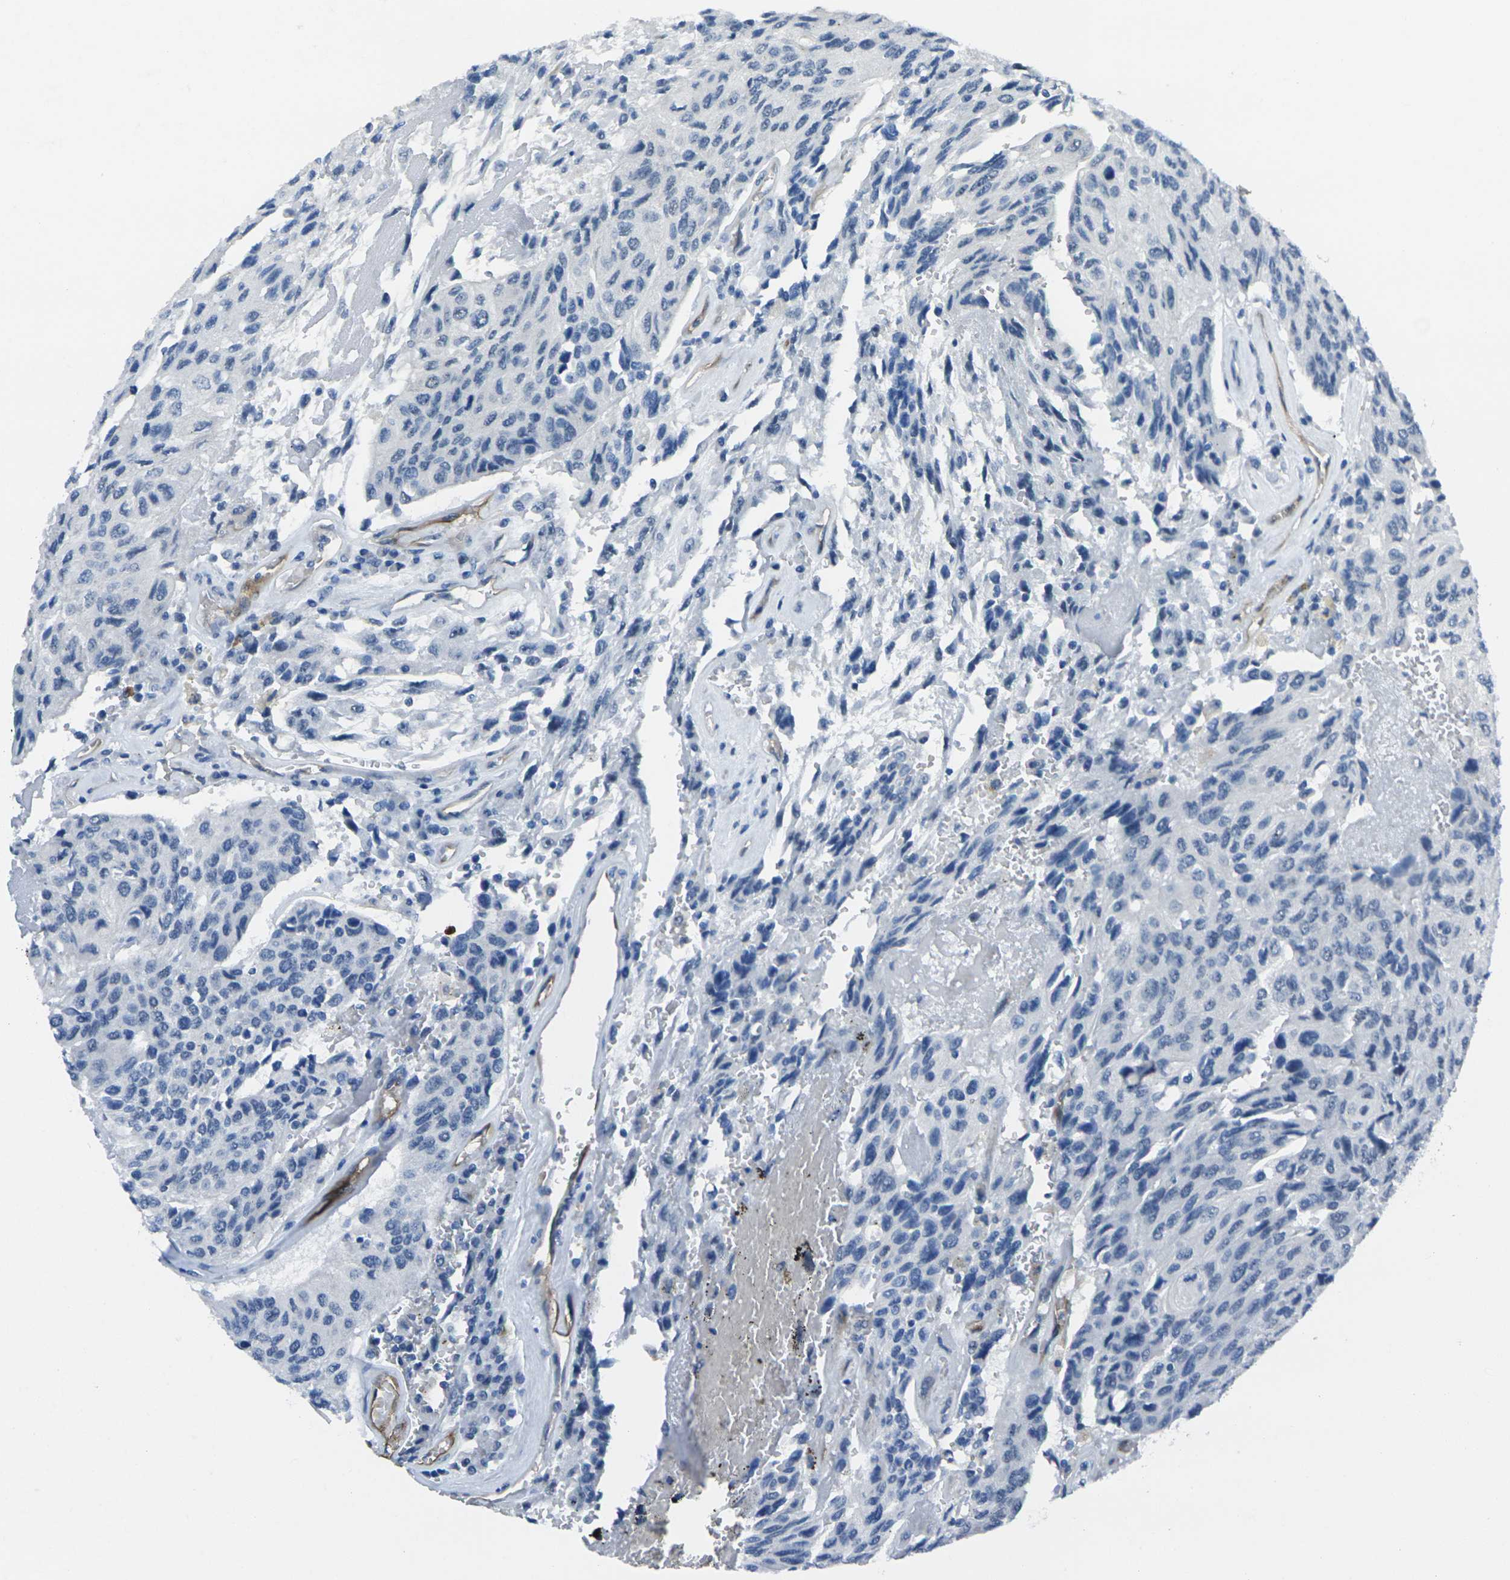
{"staining": {"intensity": "negative", "quantity": "none", "location": "none"}, "tissue": "urothelial cancer", "cell_type": "Tumor cells", "image_type": "cancer", "snomed": [{"axis": "morphology", "description": "Urothelial carcinoma, High grade"}, {"axis": "topography", "description": "Urinary bladder"}], "caption": "Protein analysis of urothelial cancer shows no significant expression in tumor cells.", "gene": "HSPA12B", "patient": {"sex": "female", "age": 85}}